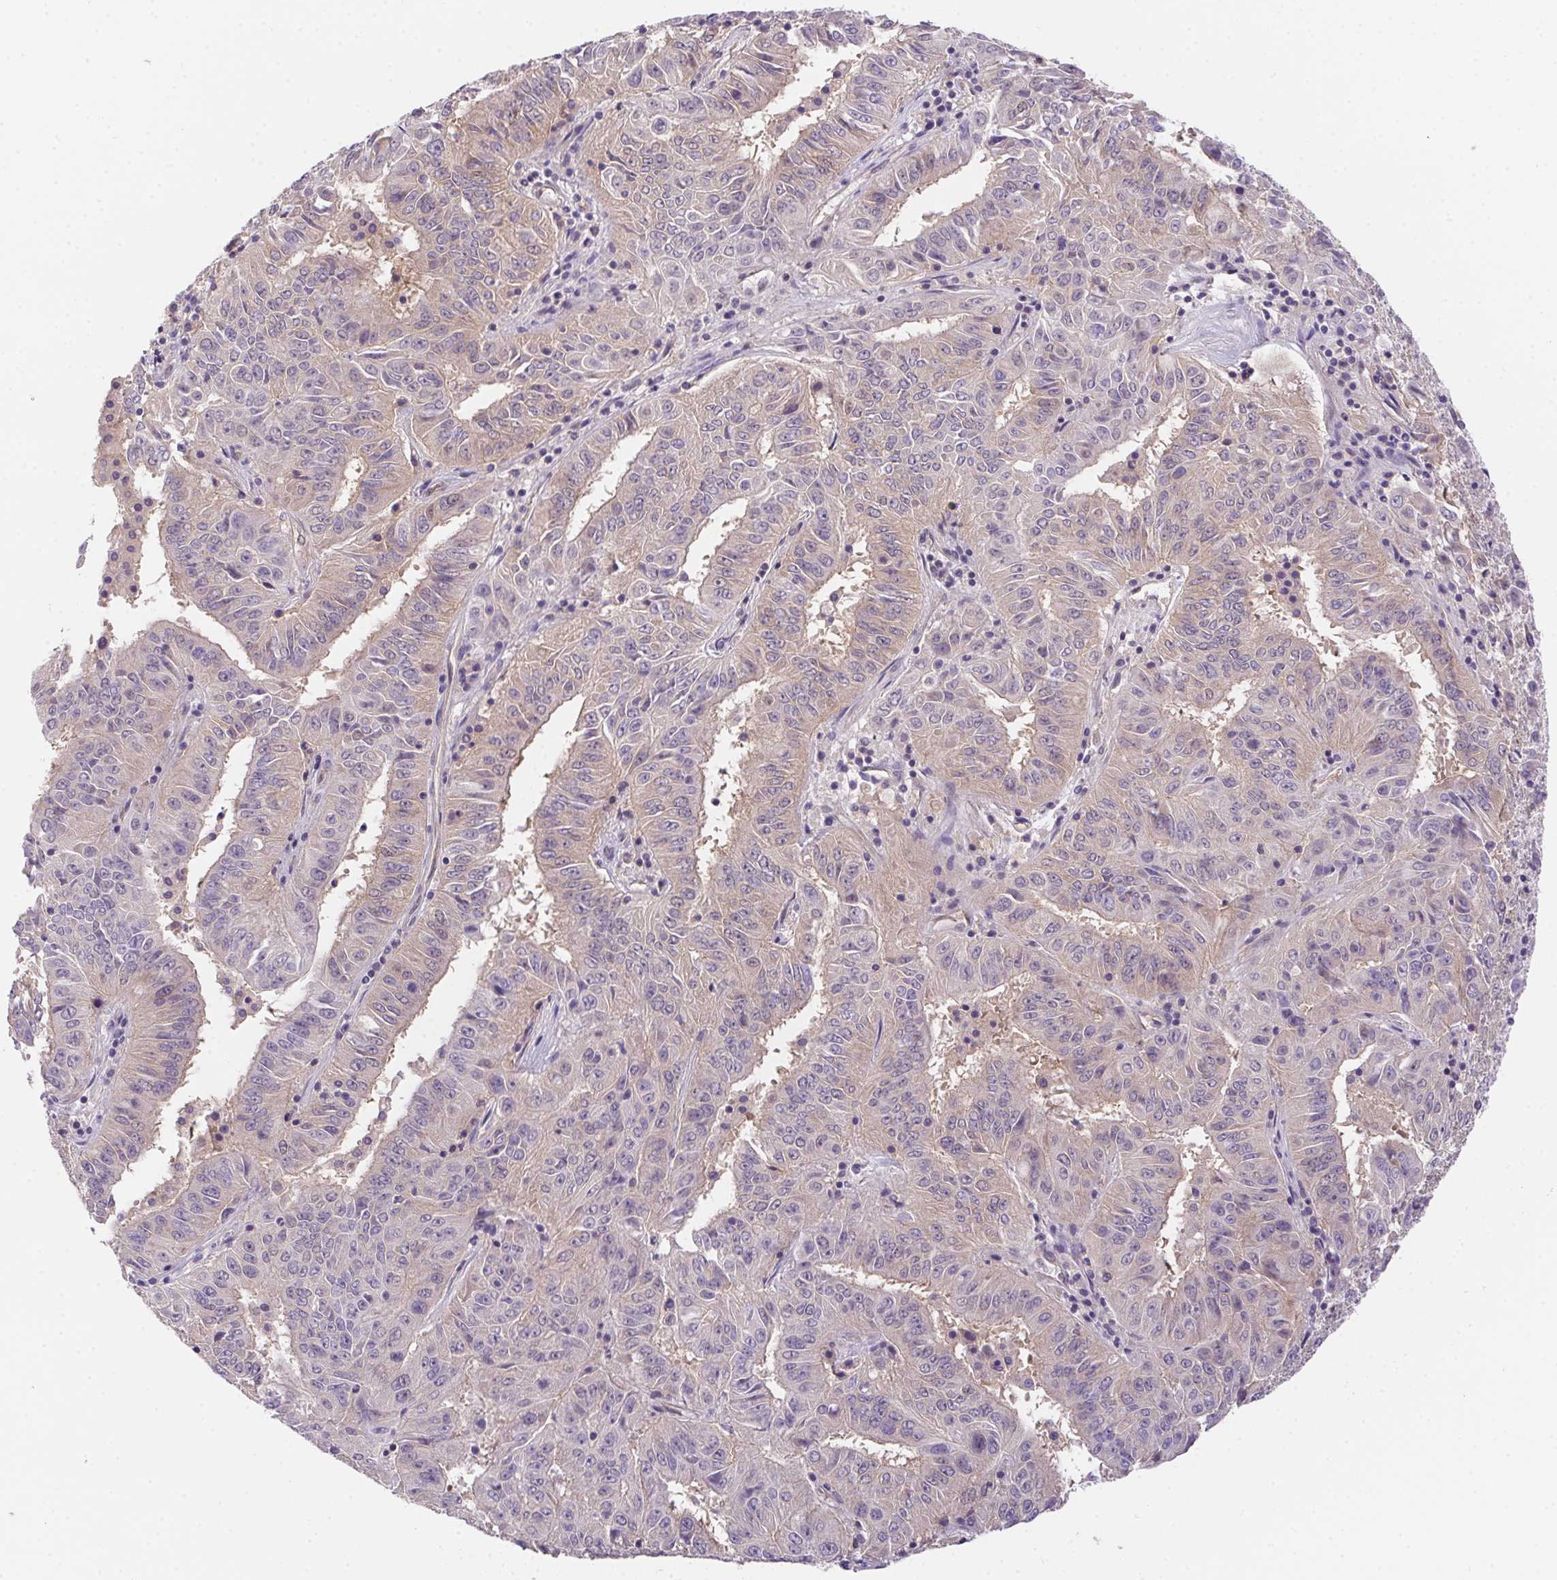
{"staining": {"intensity": "weak", "quantity": "<25%", "location": "cytoplasmic/membranous"}, "tissue": "pancreatic cancer", "cell_type": "Tumor cells", "image_type": "cancer", "snomed": [{"axis": "morphology", "description": "Adenocarcinoma, NOS"}, {"axis": "topography", "description": "Pancreas"}], "caption": "High magnification brightfield microscopy of pancreatic cancer (adenocarcinoma) stained with DAB (brown) and counterstained with hematoxylin (blue): tumor cells show no significant staining. (Stains: DAB (3,3'-diaminobenzidine) IHC with hematoxylin counter stain, Microscopy: brightfield microscopy at high magnification).", "gene": "PRKAA1", "patient": {"sex": "male", "age": 63}}